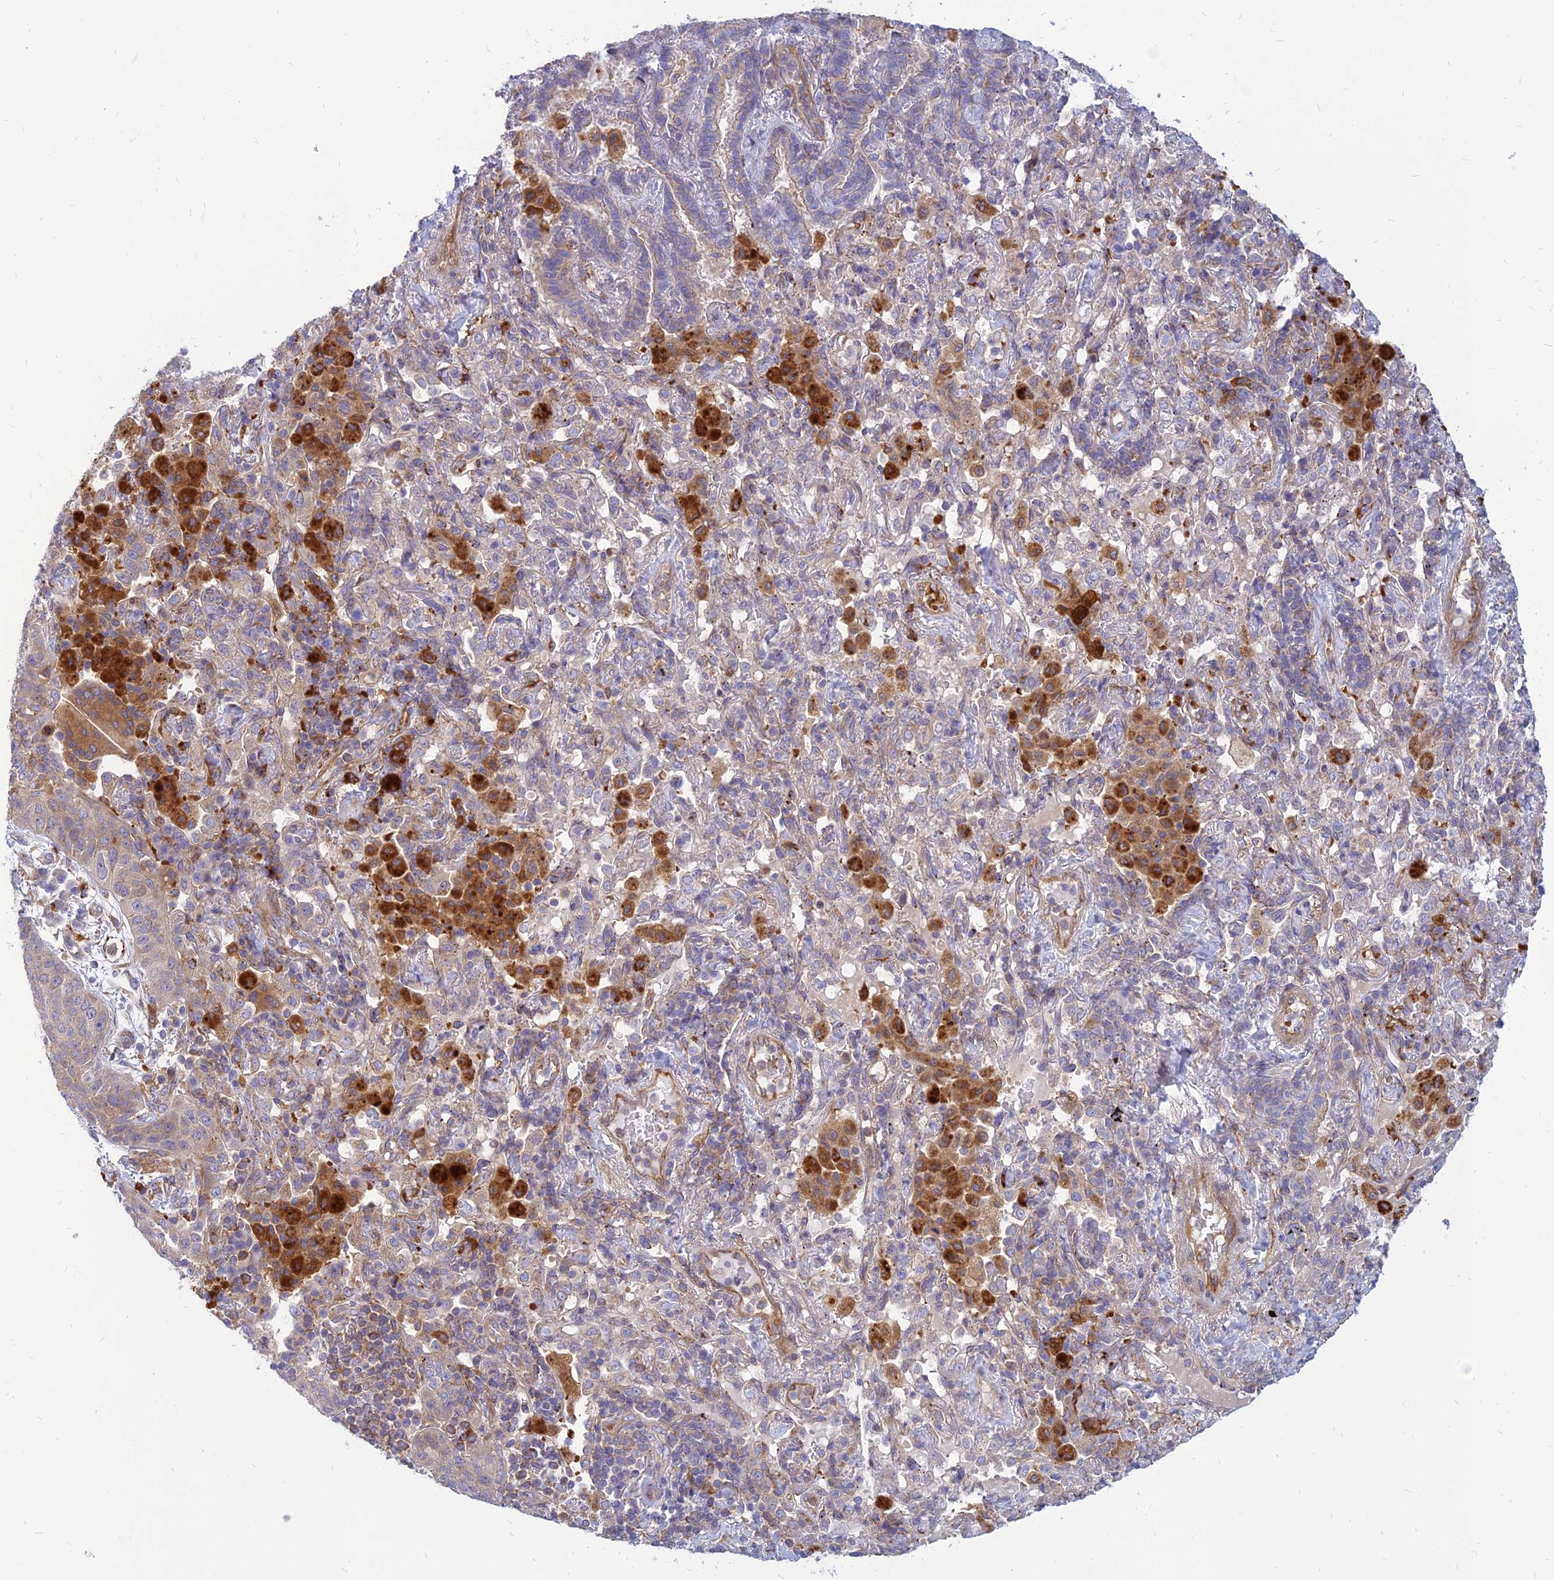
{"staining": {"intensity": "weak", "quantity": "25%-75%", "location": "cytoplasmic/membranous"}, "tissue": "lung cancer", "cell_type": "Tumor cells", "image_type": "cancer", "snomed": [{"axis": "morphology", "description": "Squamous cell carcinoma, NOS"}, {"axis": "topography", "description": "Lung"}], "caption": "Brown immunohistochemical staining in lung cancer shows weak cytoplasmic/membranous expression in approximately 25%-75% of tumor cells.", "gene": "PHKA2", "patient": {"sex": "female", "age": 70}}